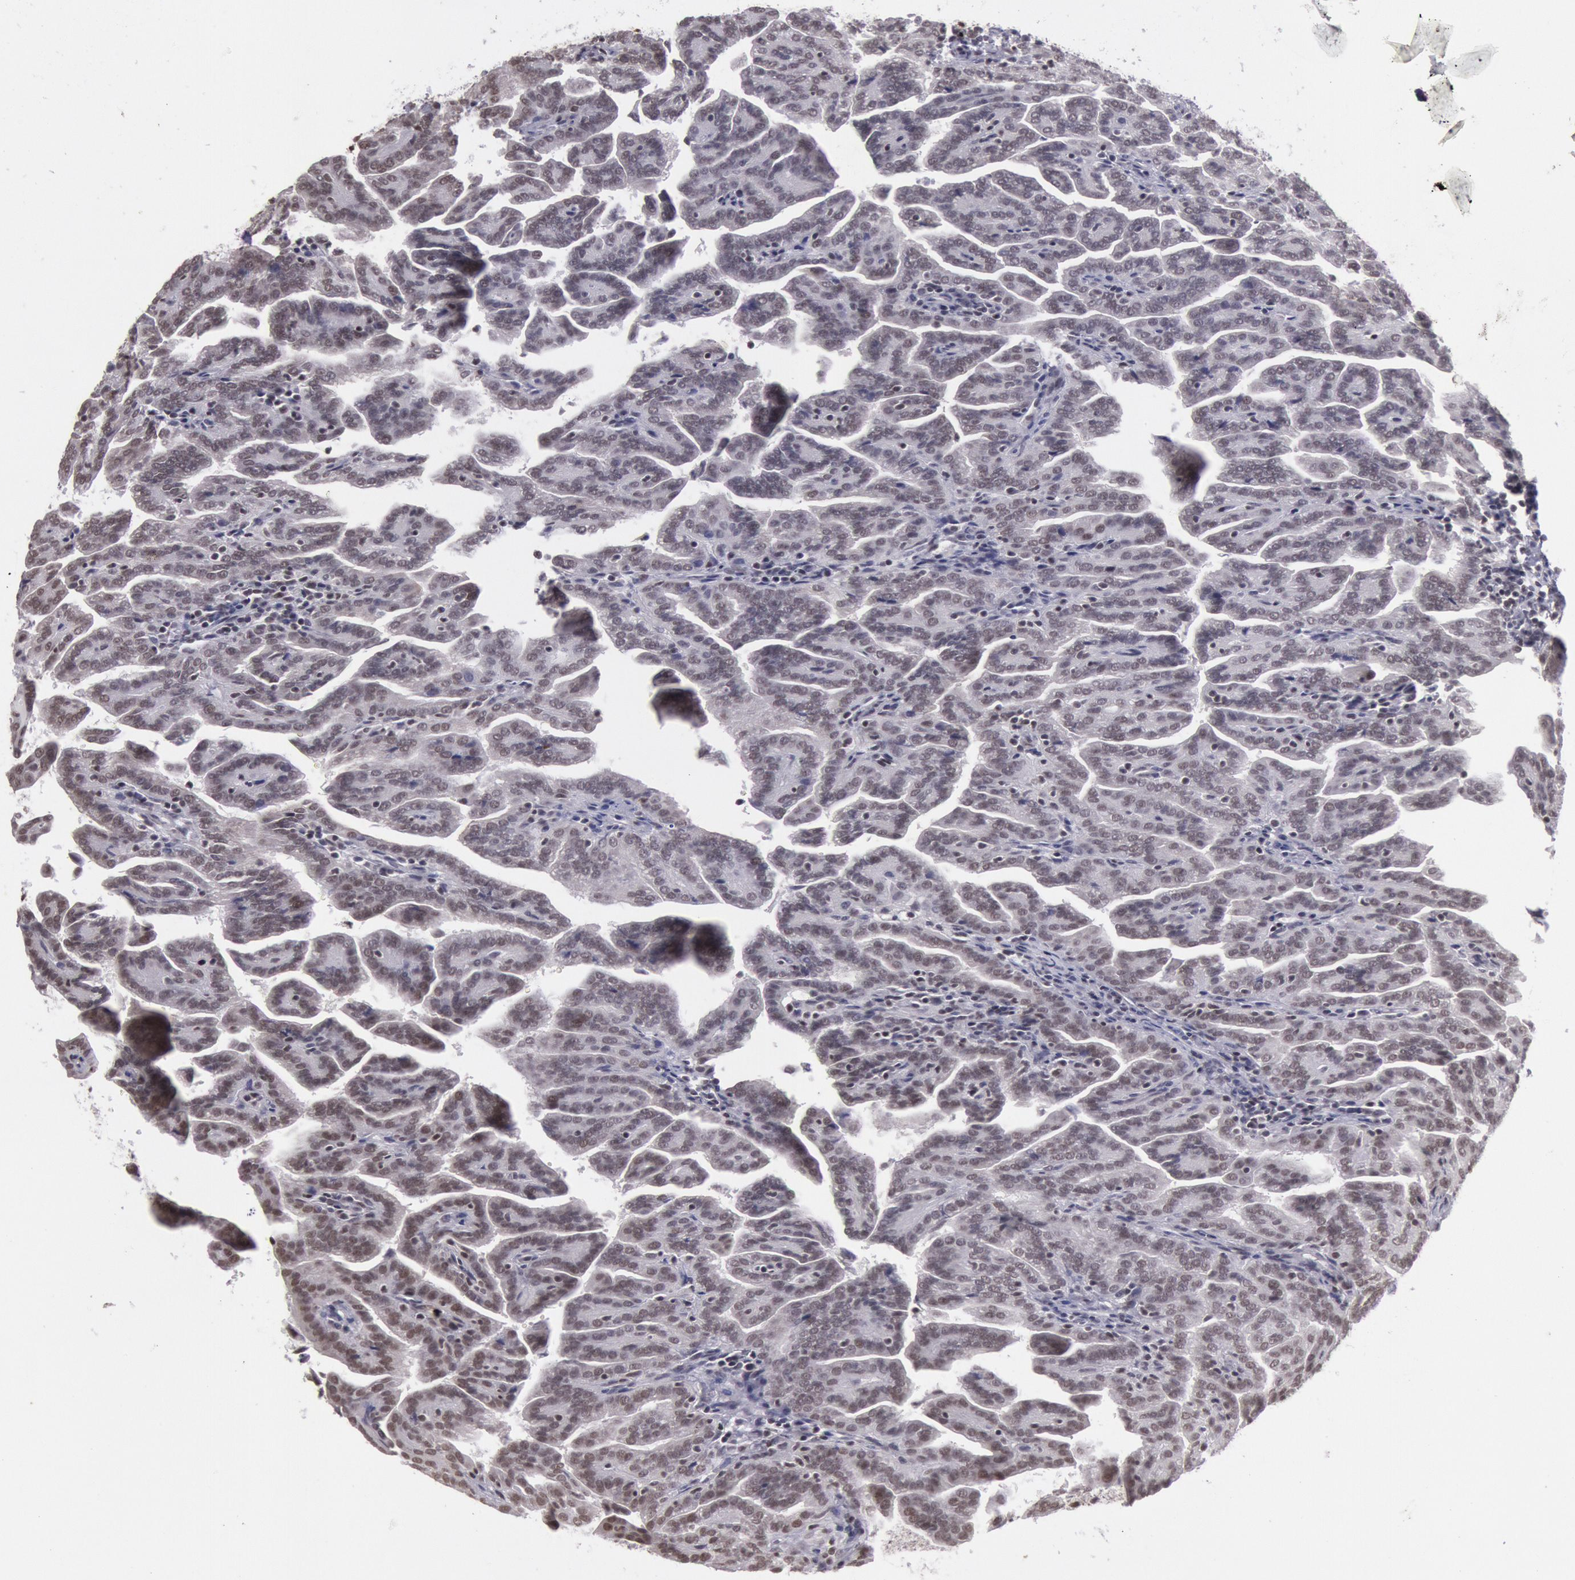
{"staining": {"intensity": "weak", "quantity": "25%-75%", "location": "nuclear"}, "tissue": "renal cancer", "cell_type": "Tumor cells", "image_type": "cancer", "snomed": [{"axis": "morphology", "description": "Adenocarcinoma, NOS"}, {"axis": "topography", "description": "Kidney"}], "caption": "A high-resolution histopathology image shows immunohistochemistry (IHC) staining of adenocarcinoma (renal), which exhibits weak nuclear staining in about 25%-75% of tumor cells. The staining was performed using DAB to visualize the protein expression in brown, while the nuclei were stained in blue with hematoxylin (Magnification: 20x).", "gene": "NKAP", "patient": {"sex": "male", "age": 61}}